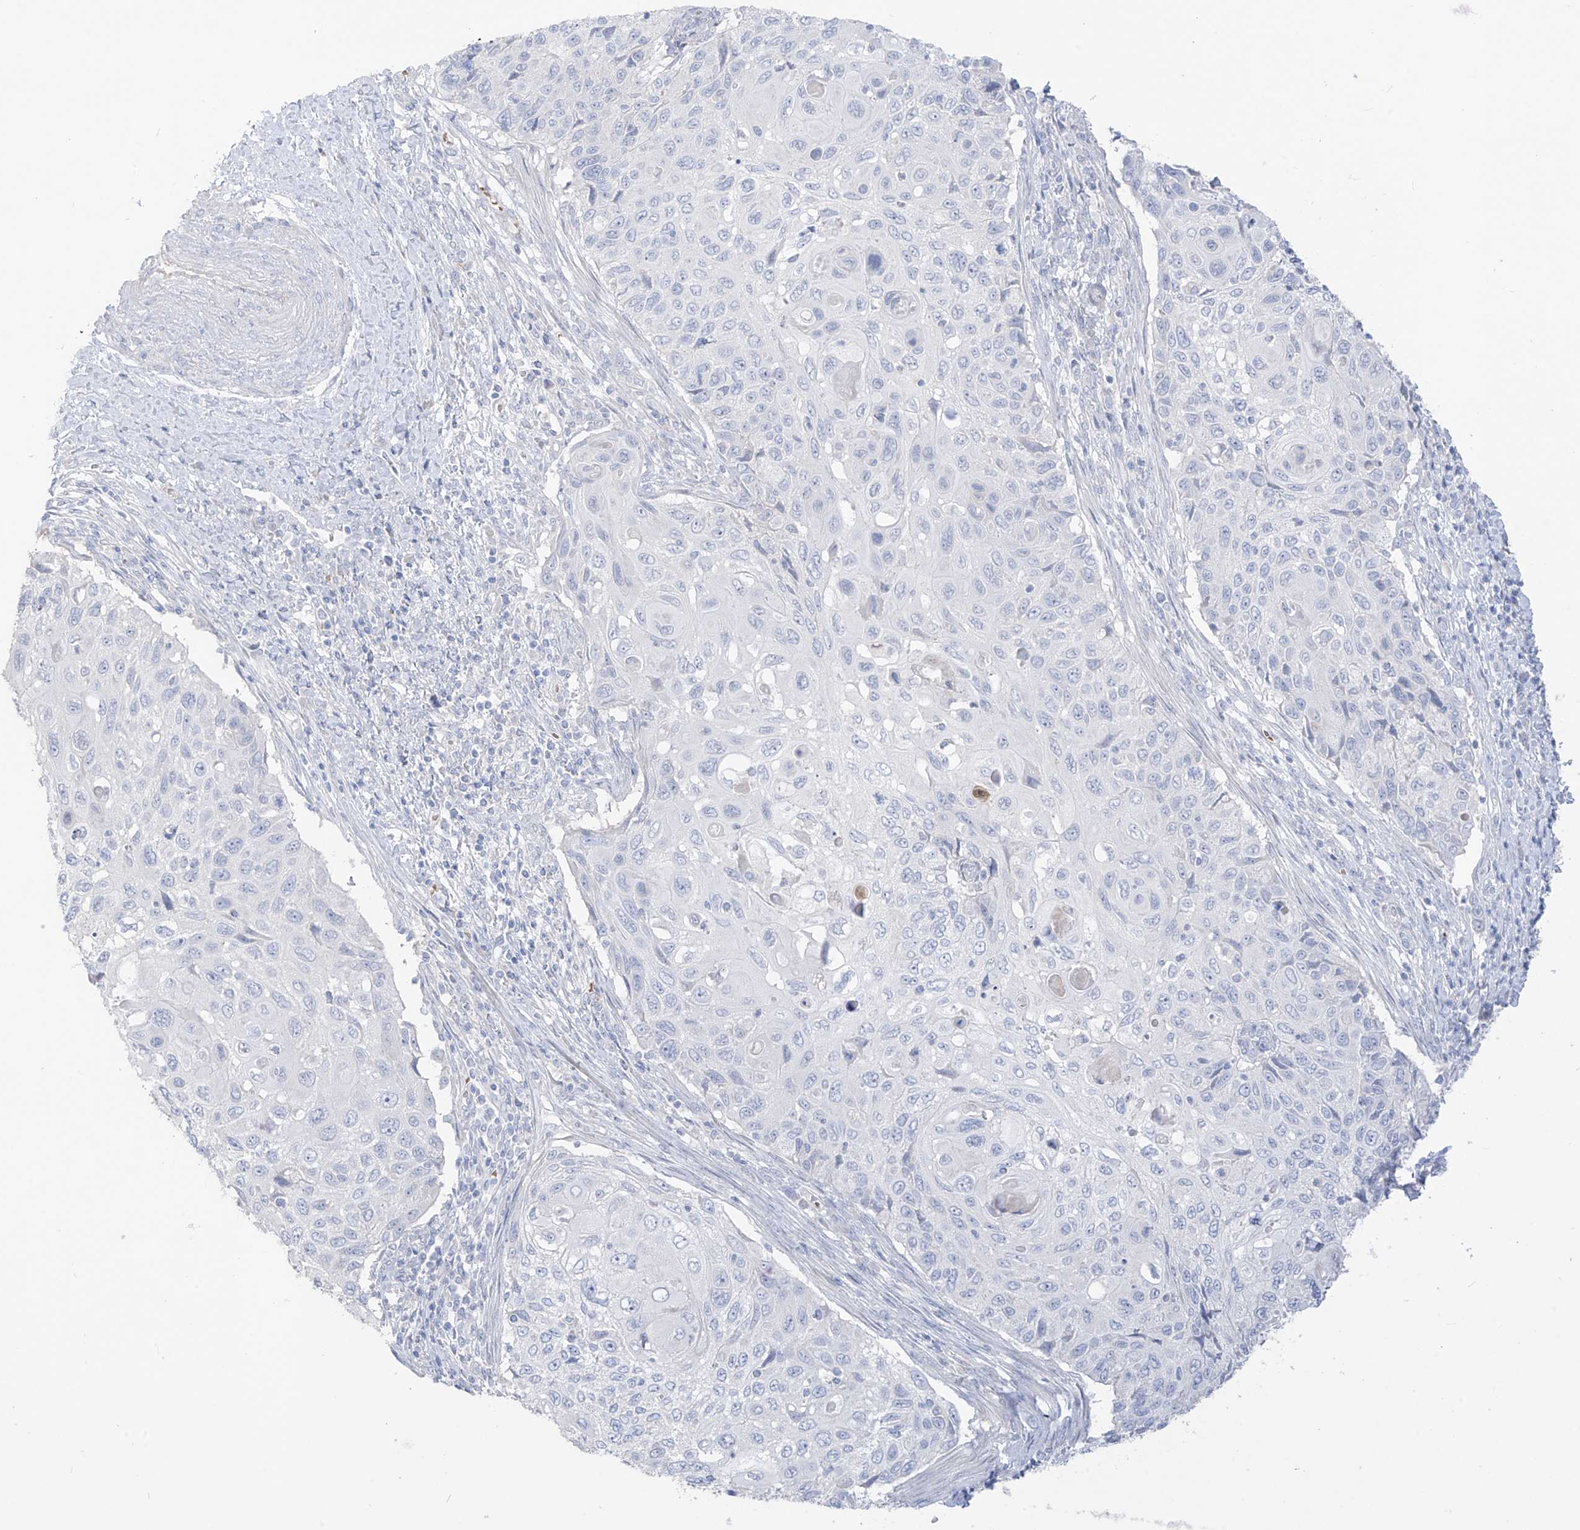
{"staining": {"intensity": "negative", "quantity": "none", "location": "none"}, "tissue": "cervical cancer", "cell_type": "Tumor cells", "image_type": "cancer", "snomed": [{"axis": "morphology", "description": "Squamous cell carcinoma, NOS"}, {"axis": "topography", "description": "Cervix"}], "caption": "Cervical cancer stained for a protein using IHC demonstrates no positivity tumor cells.", "gene": "ASPRV1", "patient": {"sex": "female", "age": 70}}